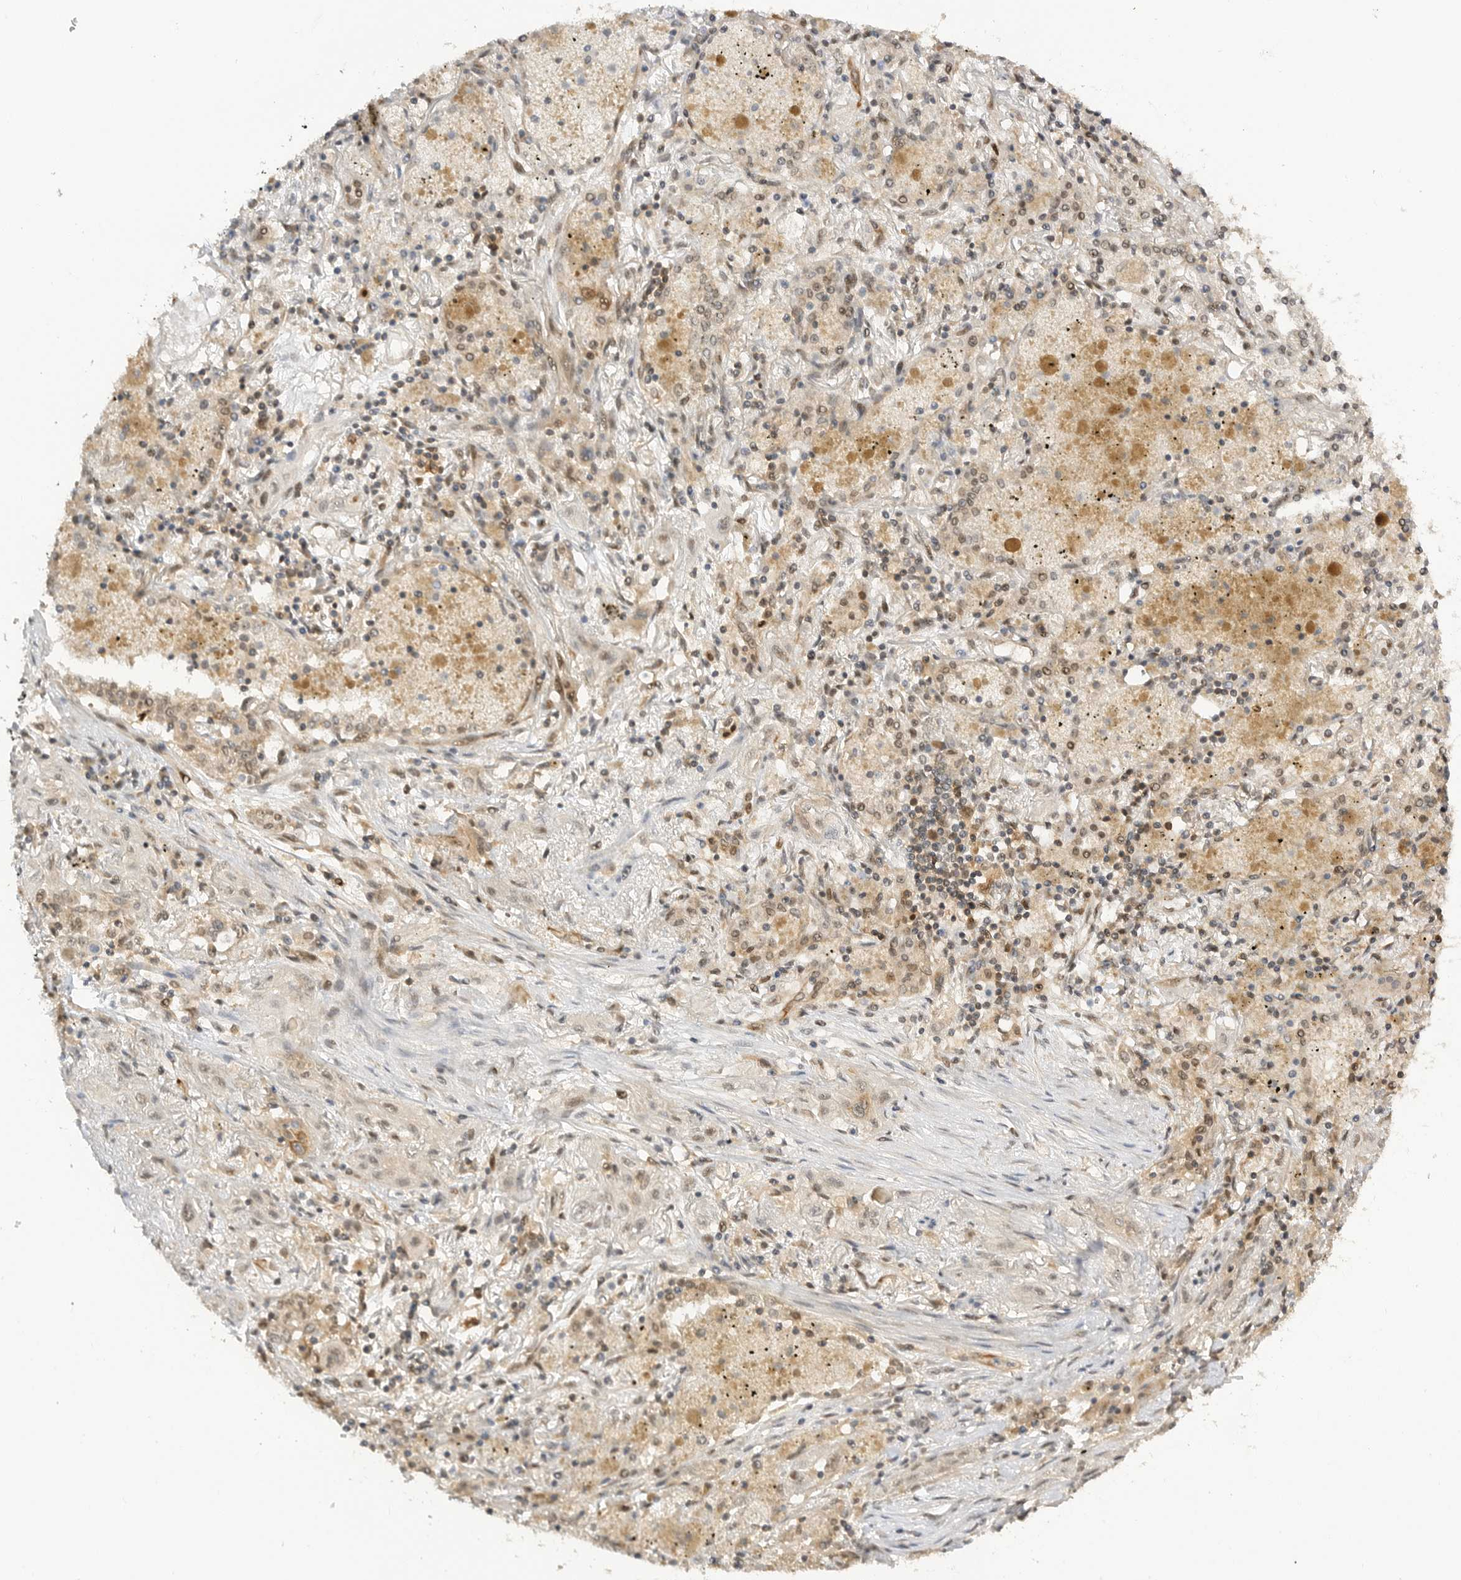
{"staining": {"intensity": "negative", "quantity": "none", "location": "none"}, "tissue": "lung cancer", "cell_type": "Tumor cells", "image_type": "cancer", "snomed": [{"axis": "morphology", "description": "Squamous cell carcinoma, NOS"}, {"axis": "topography", "description": "Lung"}], "caption": "Immunohistochemistry image of neoplastic tissue: human squamous cell carcinoma (lung) stained with DAB displays no significant protein expression in tumor cells. The staining is performed using DAB (3,3'-diaminobenzidine) brown chromogen with nuclei counter-stained in using hematoxylin.", "gene": "ALKAL1", "patient": {"sex": "female", "age": 47}}